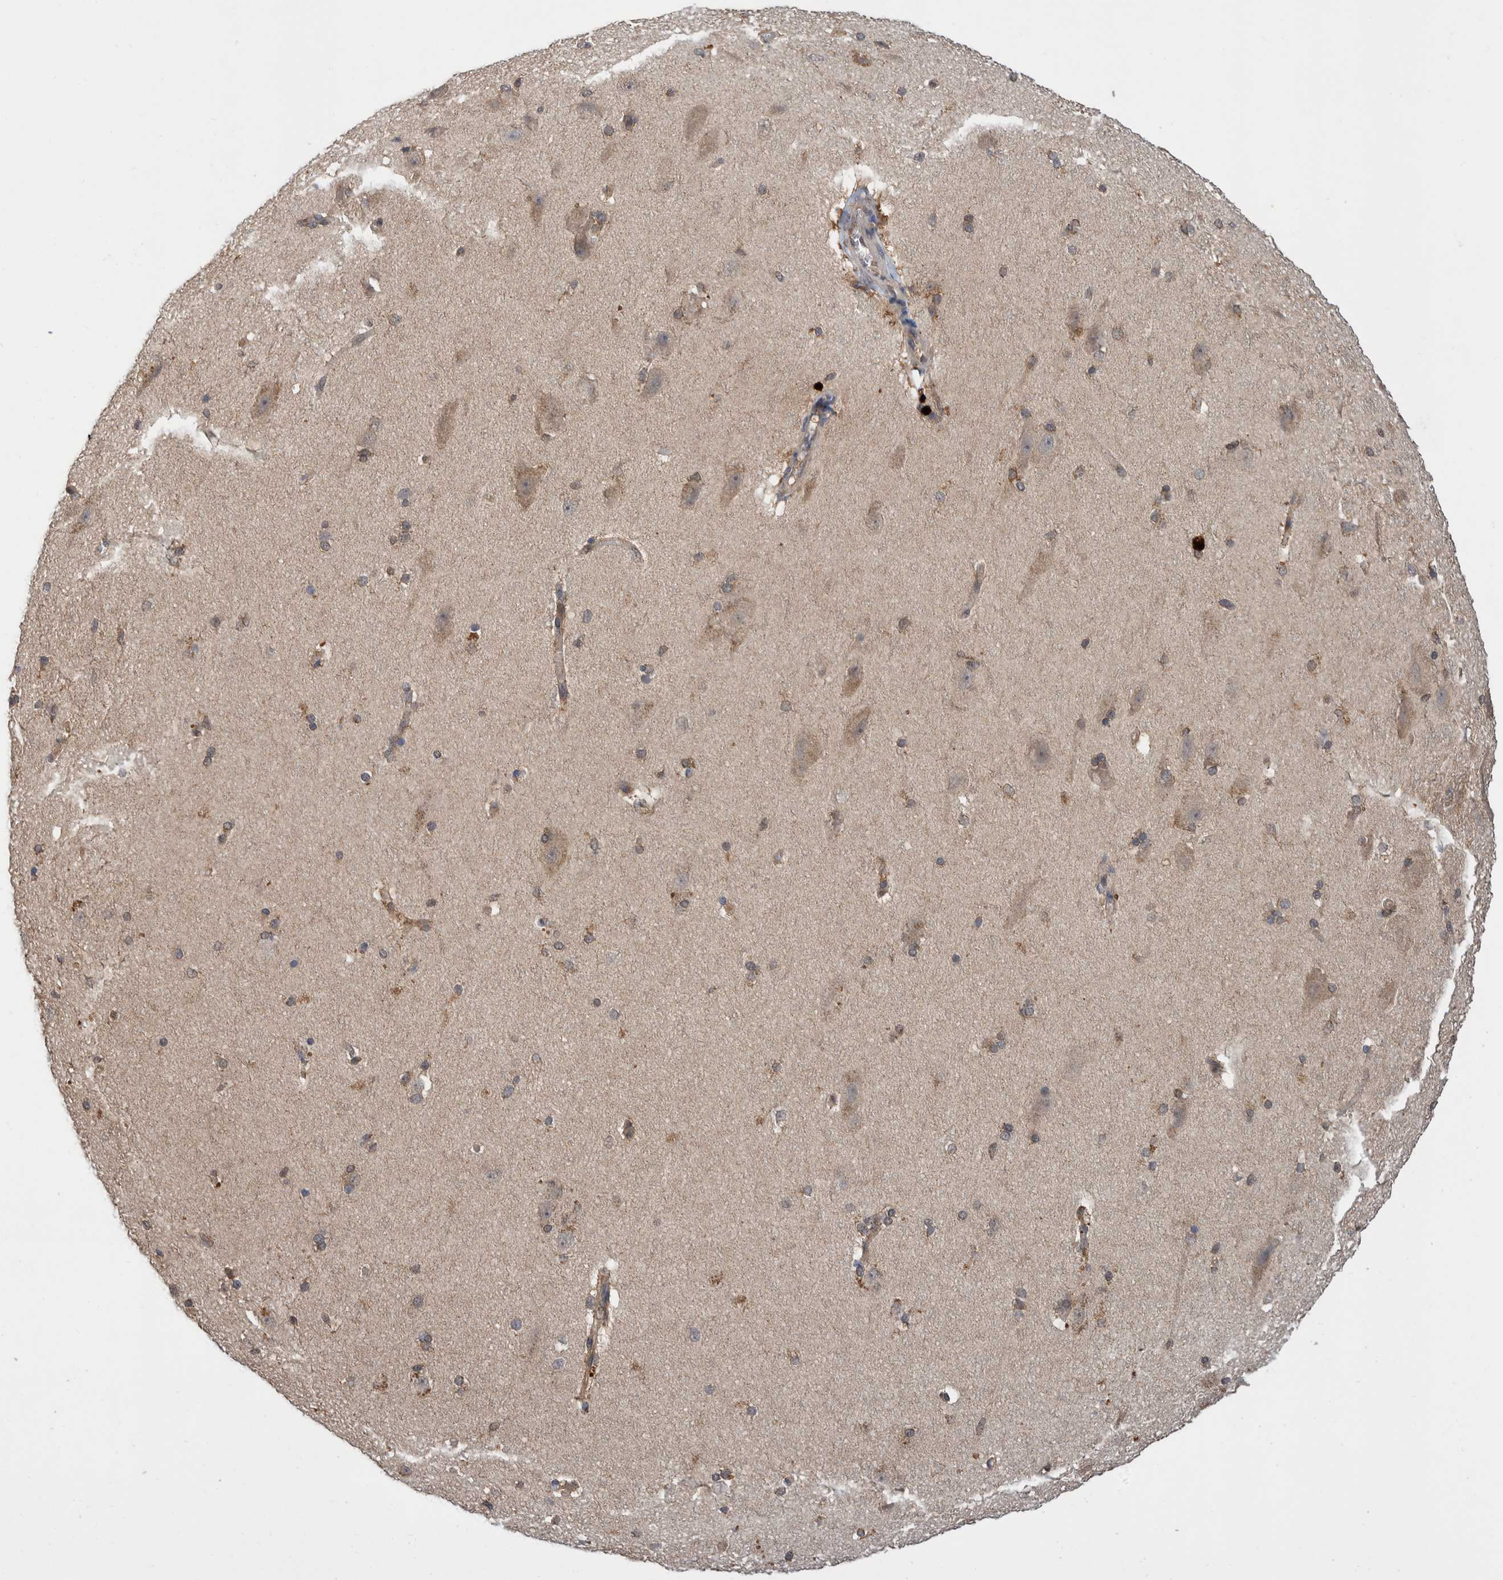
{"staining": {"intensity": "moderate", "quantity": "25%-75%", "location": "cytoplasmic/membranous"}, "tissue": "cerebral cortex", "cell_type": "Endothelial cells", "image_type": "normal", "snomed": [{"axis": "morphology", "description": "Normal tissue, NOS"}, {"axis": "topography", "description": "Cerebral cortex"}, {"axis": "topography", "description": "Hippocampus"}], "caption": "Brown immunohistochemical staining in benign human cerebral cortex exhibits moderate cytoplasmic/membranous staining in about 25%-75% of endothelial cells. (IHC, brightfield microscopy, high magnification).", "gene": "PLPBP", "patient": {"sex": "female", "age": 19}}